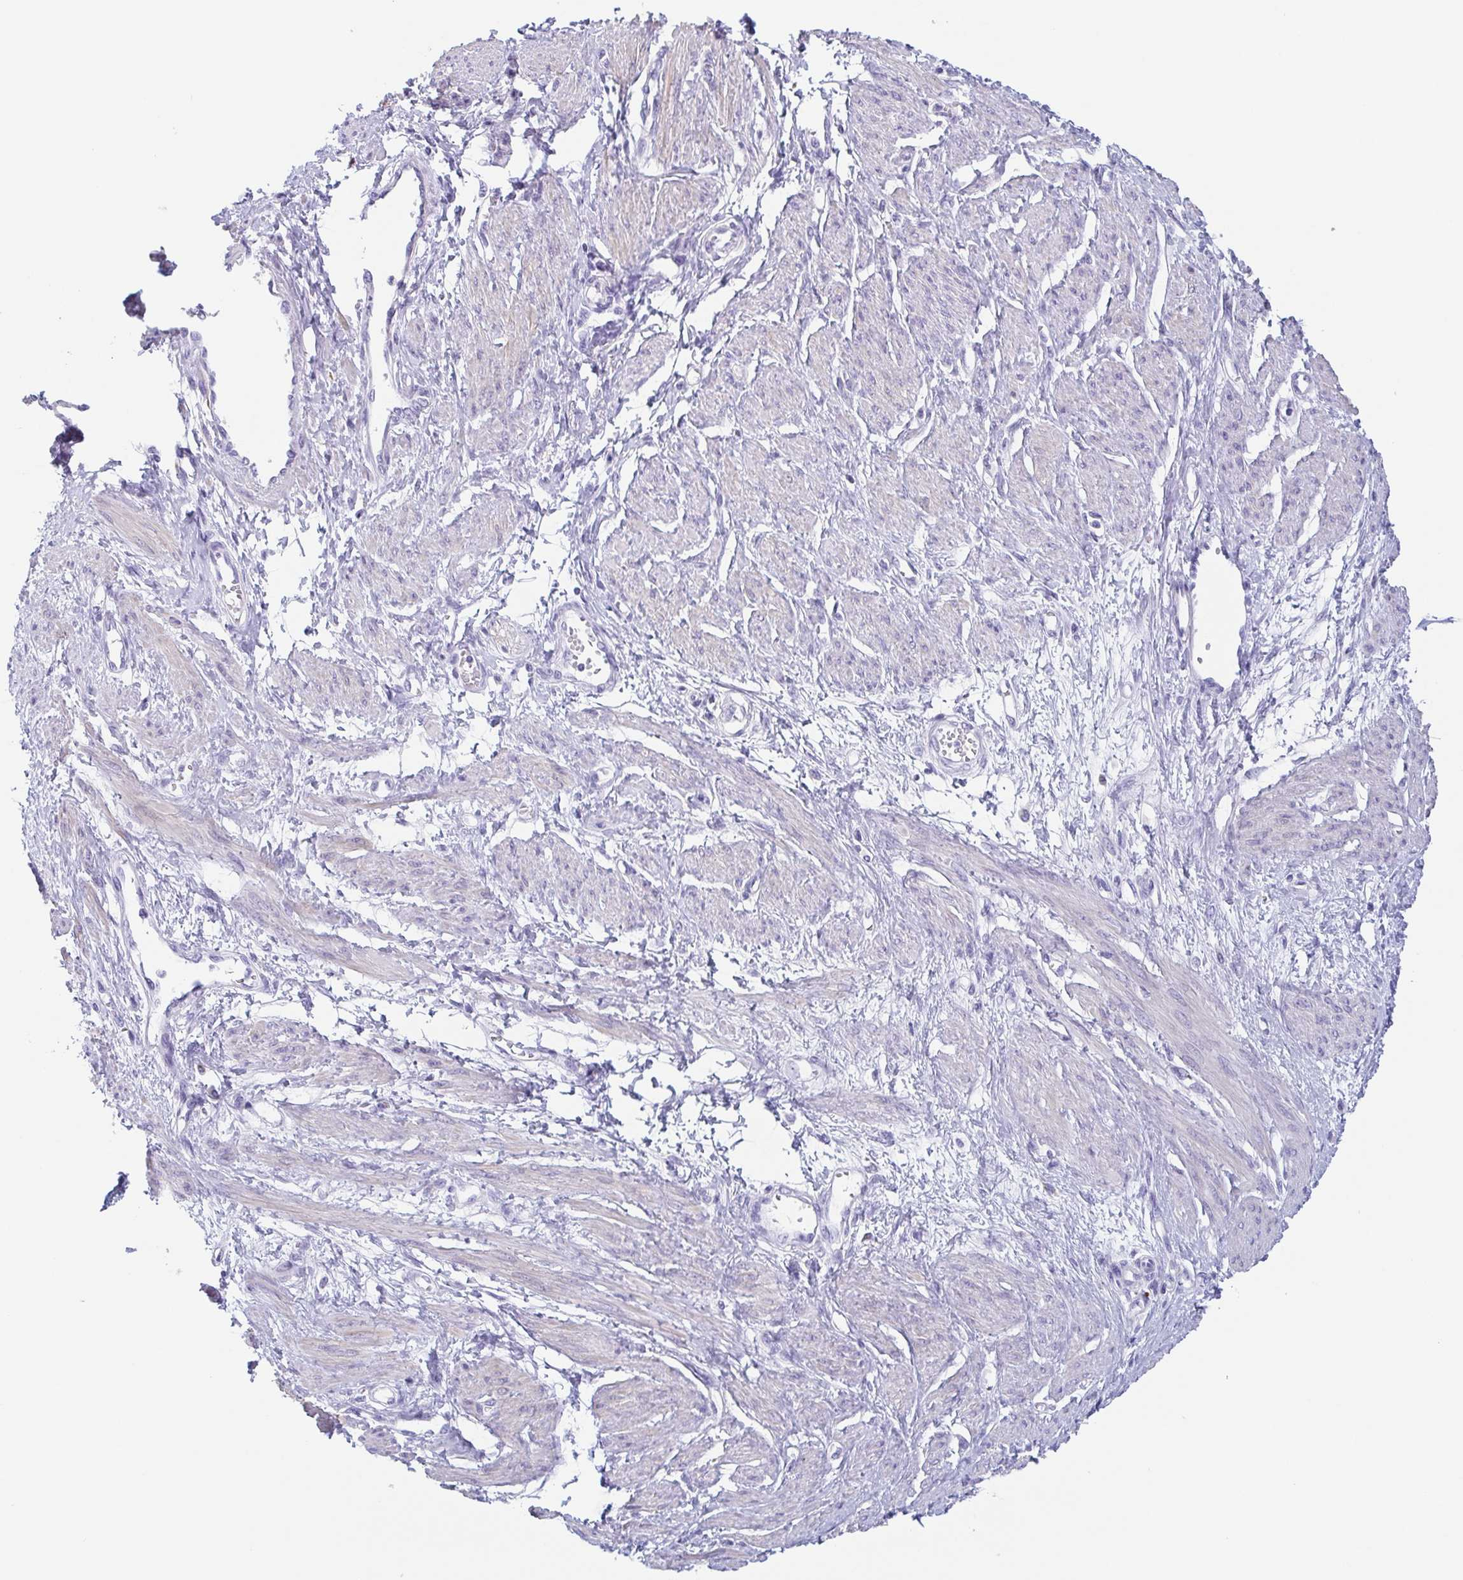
{"staining": {"intensity": "weak", "quantity": "<25%", "location": "cytoplasmic/membranous"}, "tissue": "smooth muscle", "cell_type": "Smooth muscle cells", "image_type": "normal", "snomed": [{"axis": "morphology", "description": "Normal tissue, NOS"}, {"axis": "topography", "description": "Smooth muscle"}, {"axis": "topography", "description": "Uterus"}], "caption": "Human smooth muscle stained for a protein using immunohistochemistry shows no expression in smooth muscle cells.", "gene": "TAGLN3", "patient": {"sex": "female", "age": 39}}